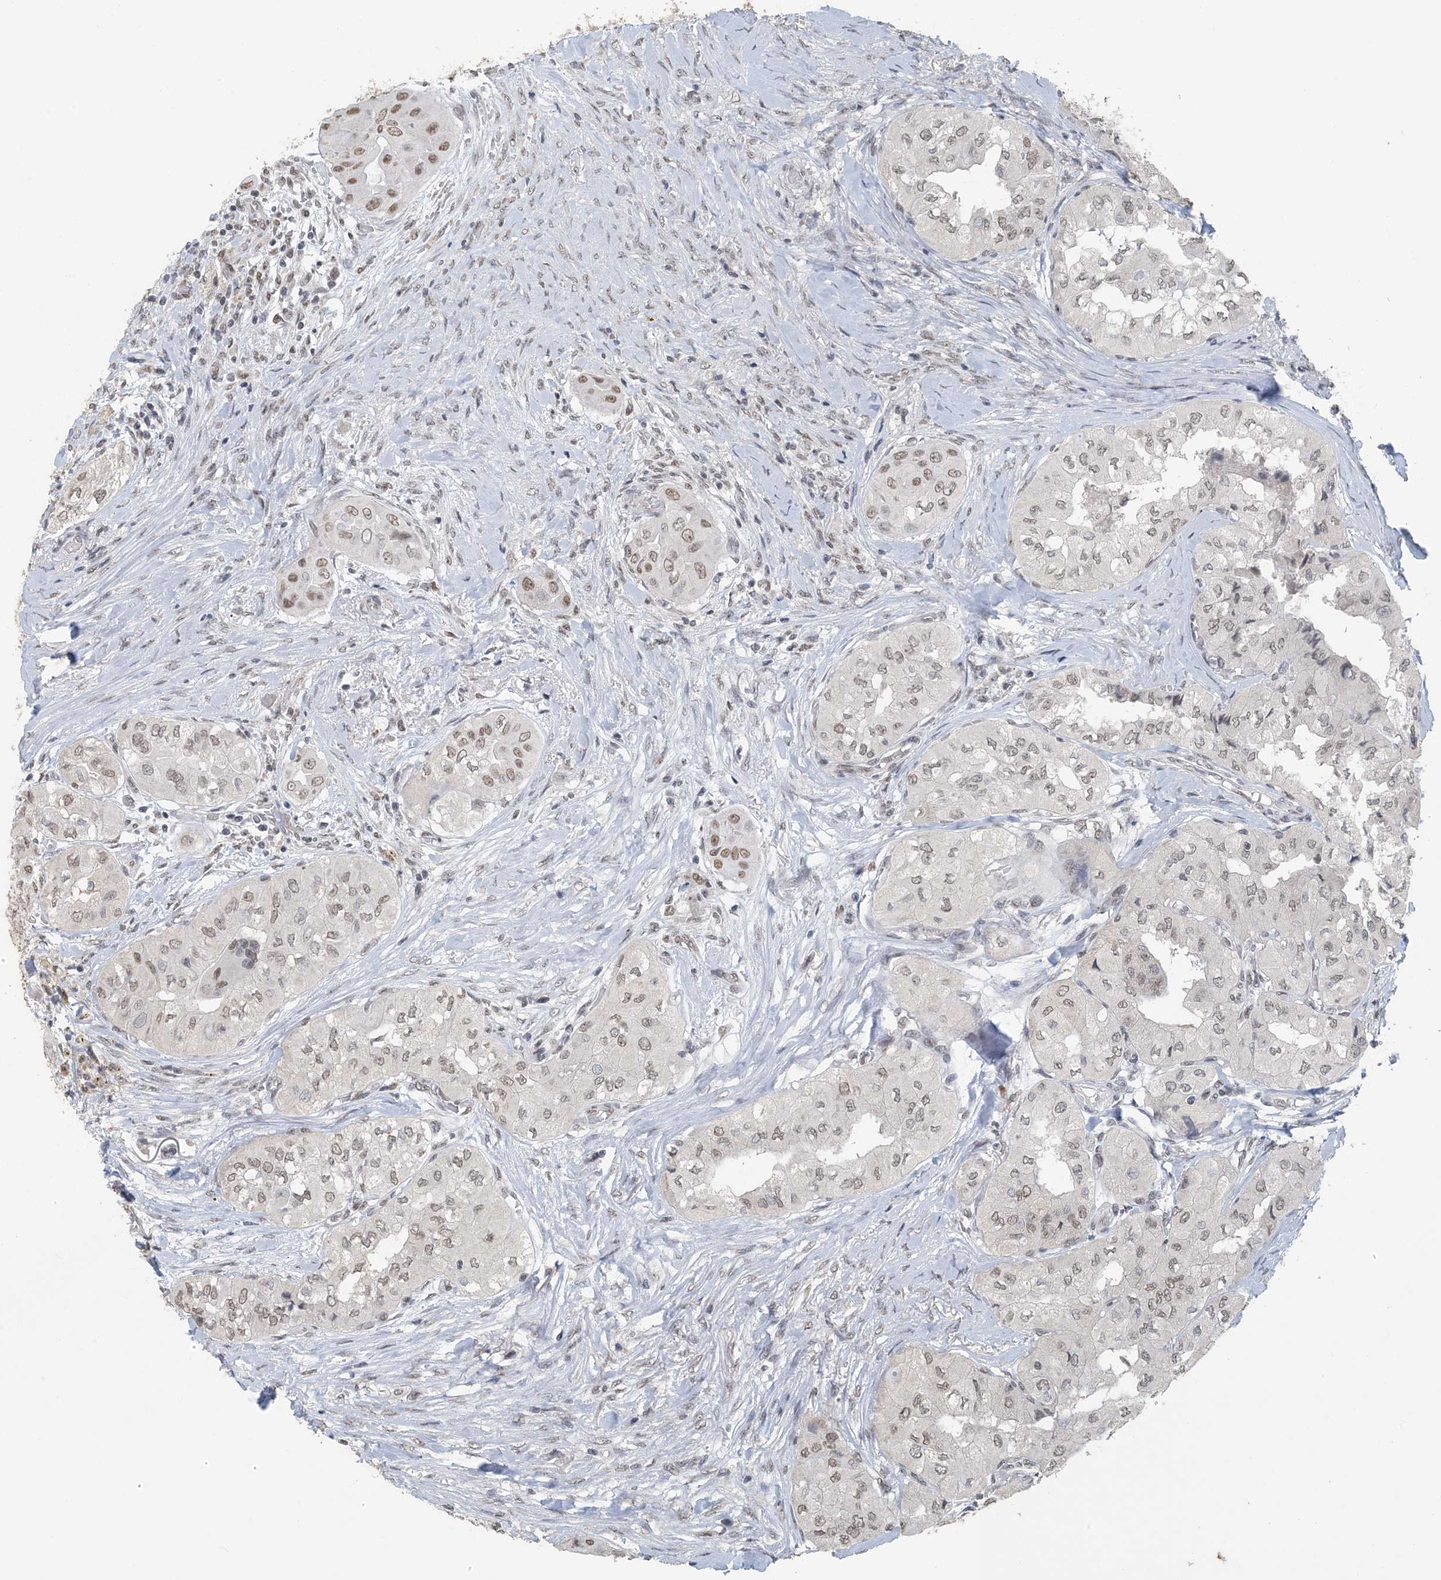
{"staining": {"intensity": "moderate", "quantity": "<25%", "location": "nuclear"}, "tissue": "thyroid cancer", "cell_type": "Tumor cells", "image_type": "cancer", "snomed": [{"axis": "morphology", "description": "Papillary adenocarcinoma, NOS"}, {"axis": "topography", "description": "Thyroid gland"}], "caption": "Immunohistochemistry (IHC) of thyroid cancer (papillary adenocarcinoma) demonstrates low levels of moderate nuclear positivity in about <25% of tumor cells.", "gene": "MBD2", "patient": {"sex": "female", "age": 59}}